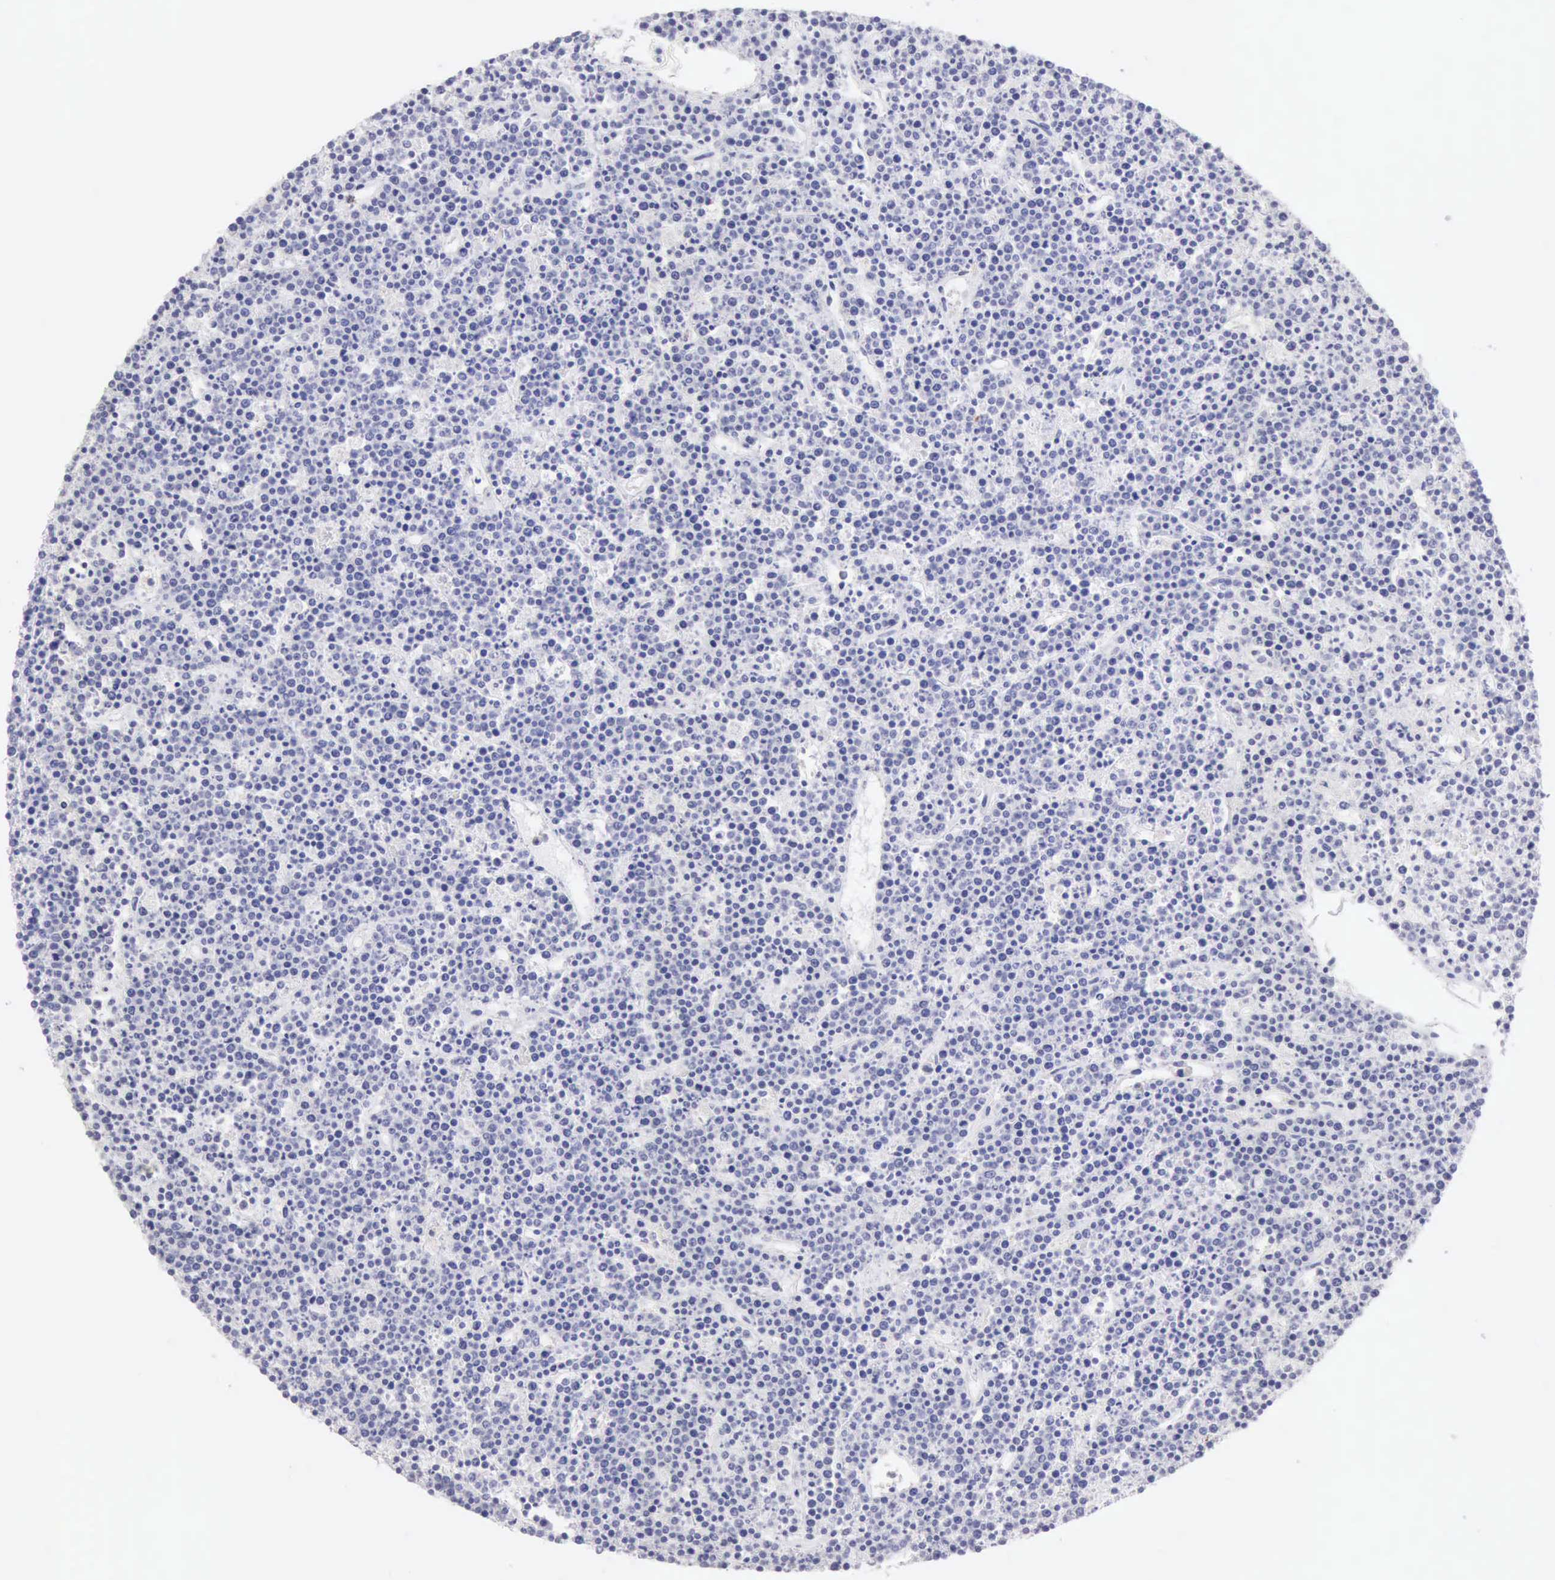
{"staining": {"intensity": "negative", "quantity": "none", "location": "none"}, "tissue": "lymphoma", "cell_type": "Tumor cells", "image_type": "cancer", "snomed": [{"axis": "morphology", "description": "Malignant lymphoma, non-Hodgkin's type, High grade"}, {"axis": "topography", "description": "Ovary"}], "caption": "This photomicrograph is of lymphoma stained with IHC to label a protein in brown with the nuclei are counter-stained blue. There is no positivity in tumor cells.", "gene": "RNASE1", "patient": {"sex": "female", "age": 56}}